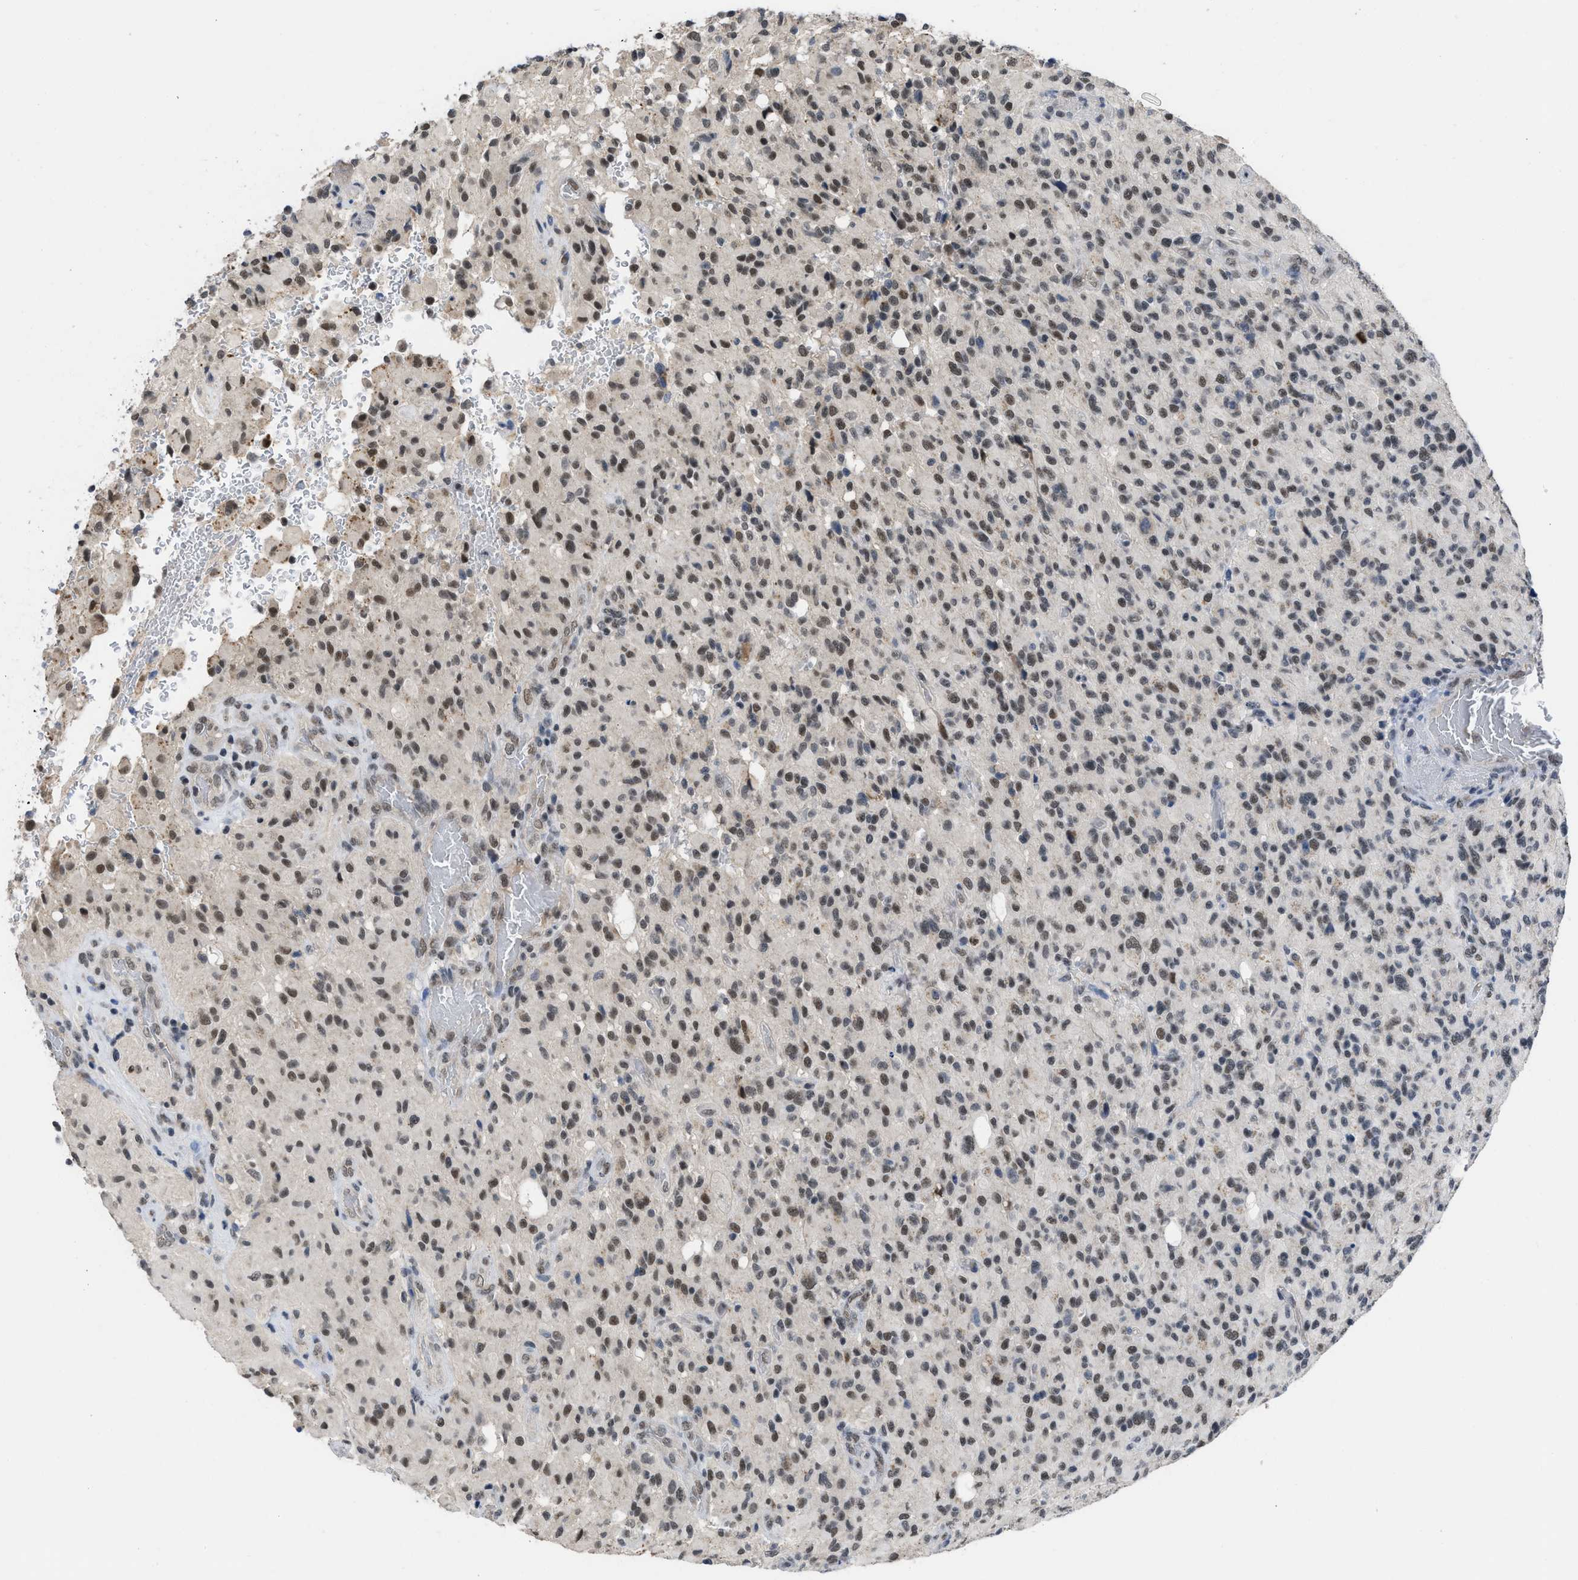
{"staining": {"intensity": "moderate", "quantity": ">75%", "location": "nuclear"}, "tissue": "glioma", "cell_type": "Tumor cells", "image_type": "cancer", "snomed": [{"axis": "morphology", "description": "Glioma, malignant, High grade"}, {"axis": "topography", "description": "Brain"}], "caption": "The histopathology image shows immunohistochemical staining of high-grade glioma (malignant). There is moderate nuclear expression is present in approximately >75% of tumor cells.", "gene": "TERF2IP", "patient": {"sex": "male", "age": 71}}